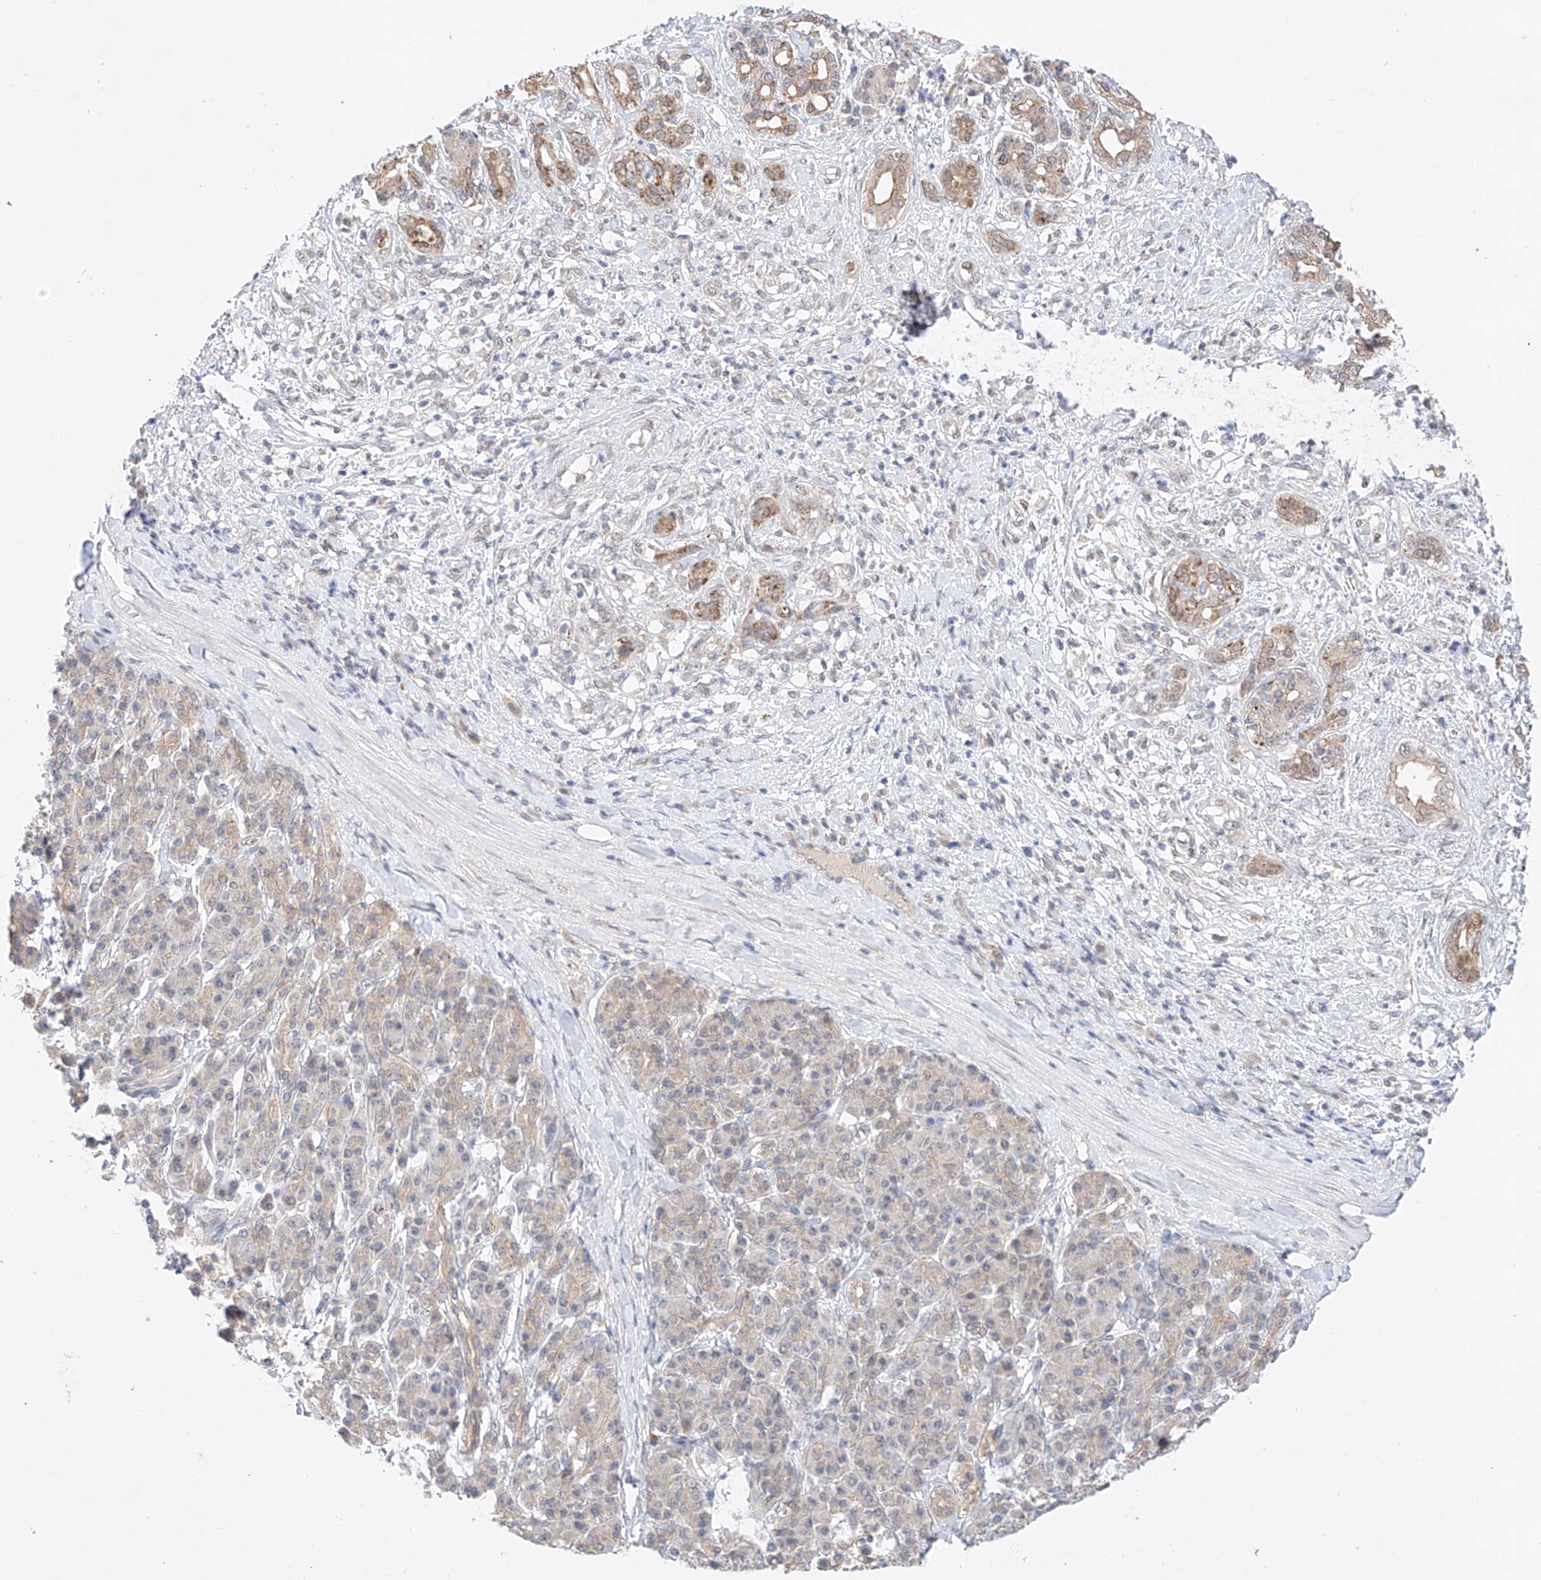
{"staining": {"intensity": "moderate", "quantity": "25%-75%", "location": "cytoplasmic/membranous"}, "tissue": "pancreatic cancer", "cell_type": "Tumor cells", "image_type": "cancer", "snomed": [{"axis": "morphology", "description": "Adenocarcinoma, NOS"}, {"axis": "topography", "description": "Pancreas"}], "caption": "Immunohistochemical staining of human pancreatic cancer displays medium levels of moderate cytoplasmic/membranous staining in about 25%-75% of tumor cells.", "gene": "IL22RA2", "patient": {"sex": "female", "age": 56}}